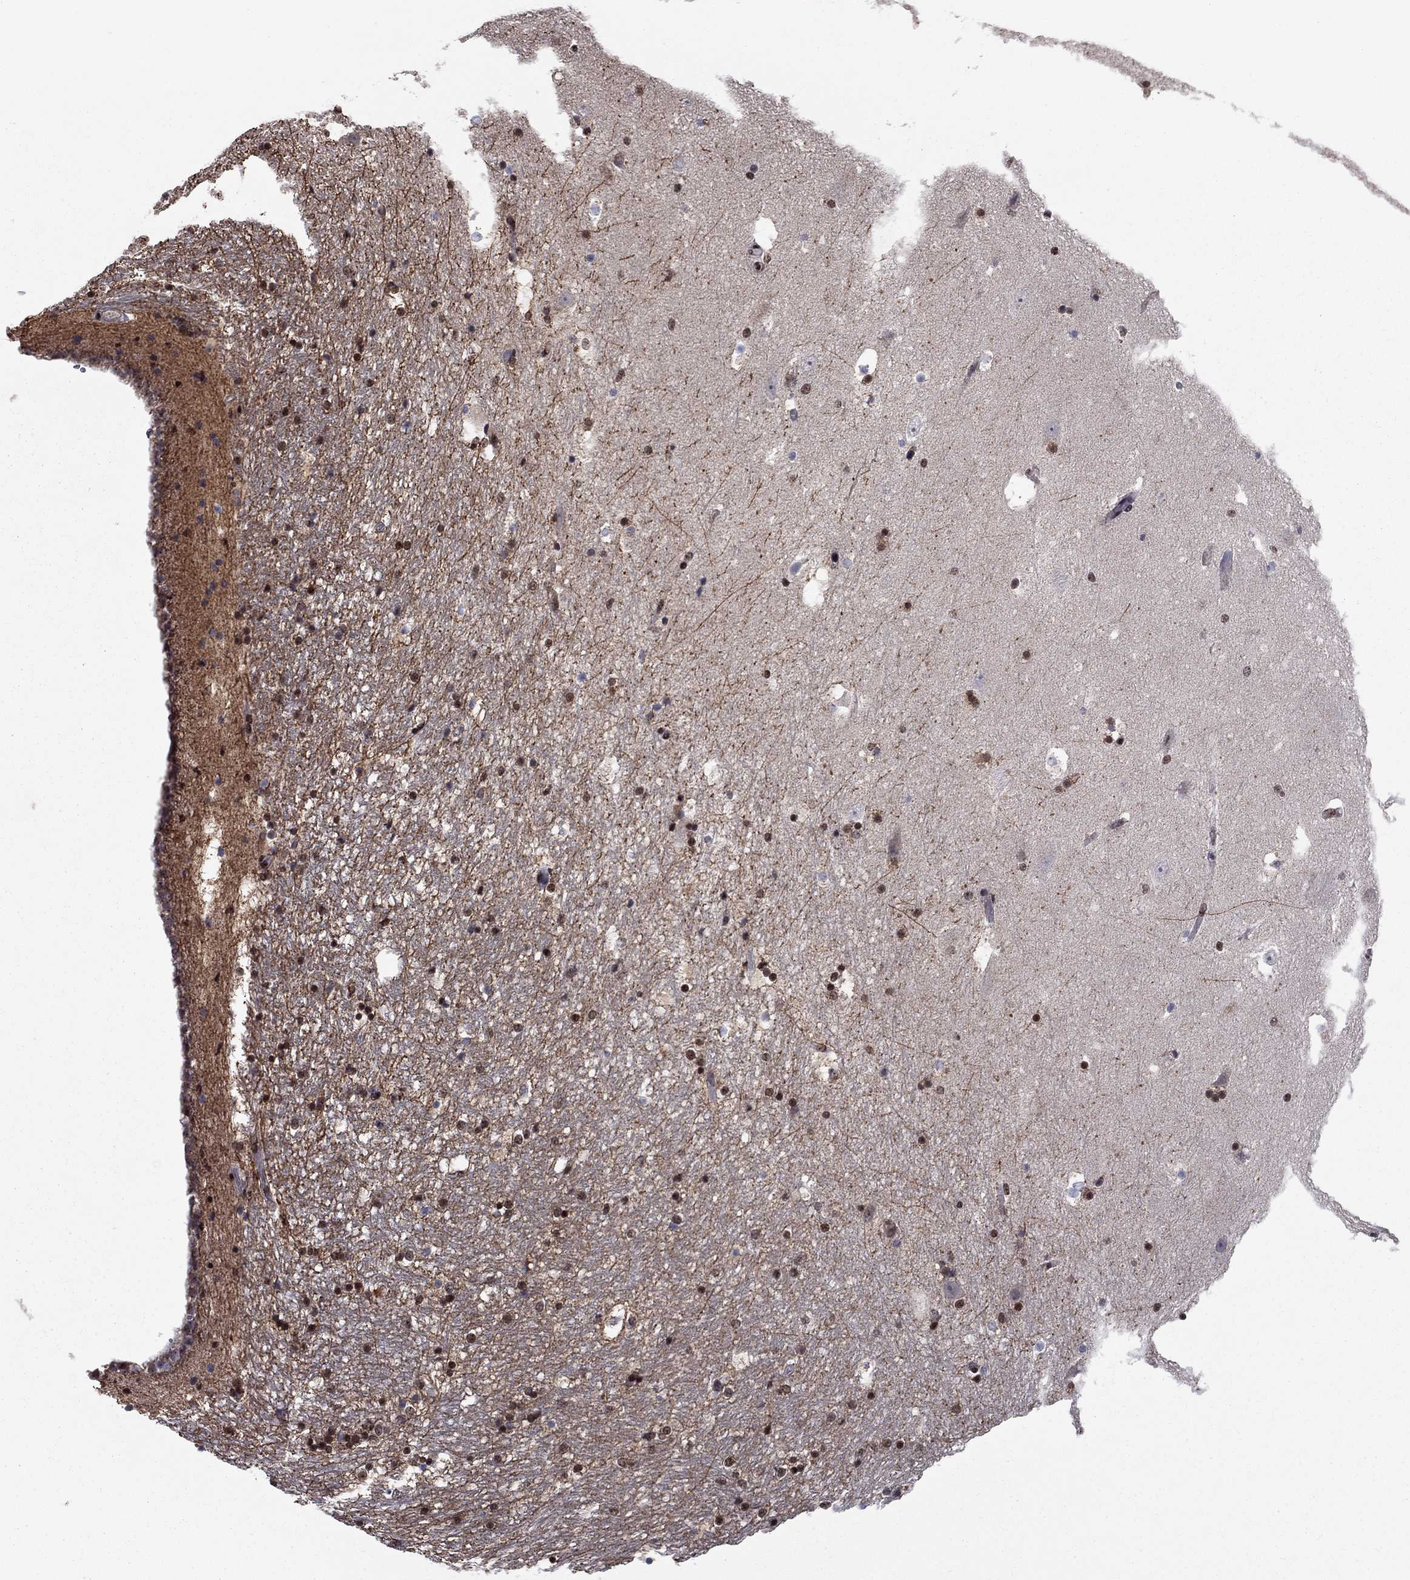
{"staining": {"intensity": "moderate", "quantity": "25%-75%", "location": "cytoplasmic/membranous,nuclear"}, "tissue": "hippocampus", "cell_type": "Glial cells", "image_type": "normal", "snomed": [{"axis": "morphology", "description": "Normal tissue, NOS"}, {"axis": "topography", "description": "Hippocampus"}], "caption": "The immunohistochemical stain labels moderate cytoplasmic/membranous,nuclear staining in glial cells of unremarkable hippocampus.", "gene": "N4BP2", "patient": {"sex": "male", "age": 51}}